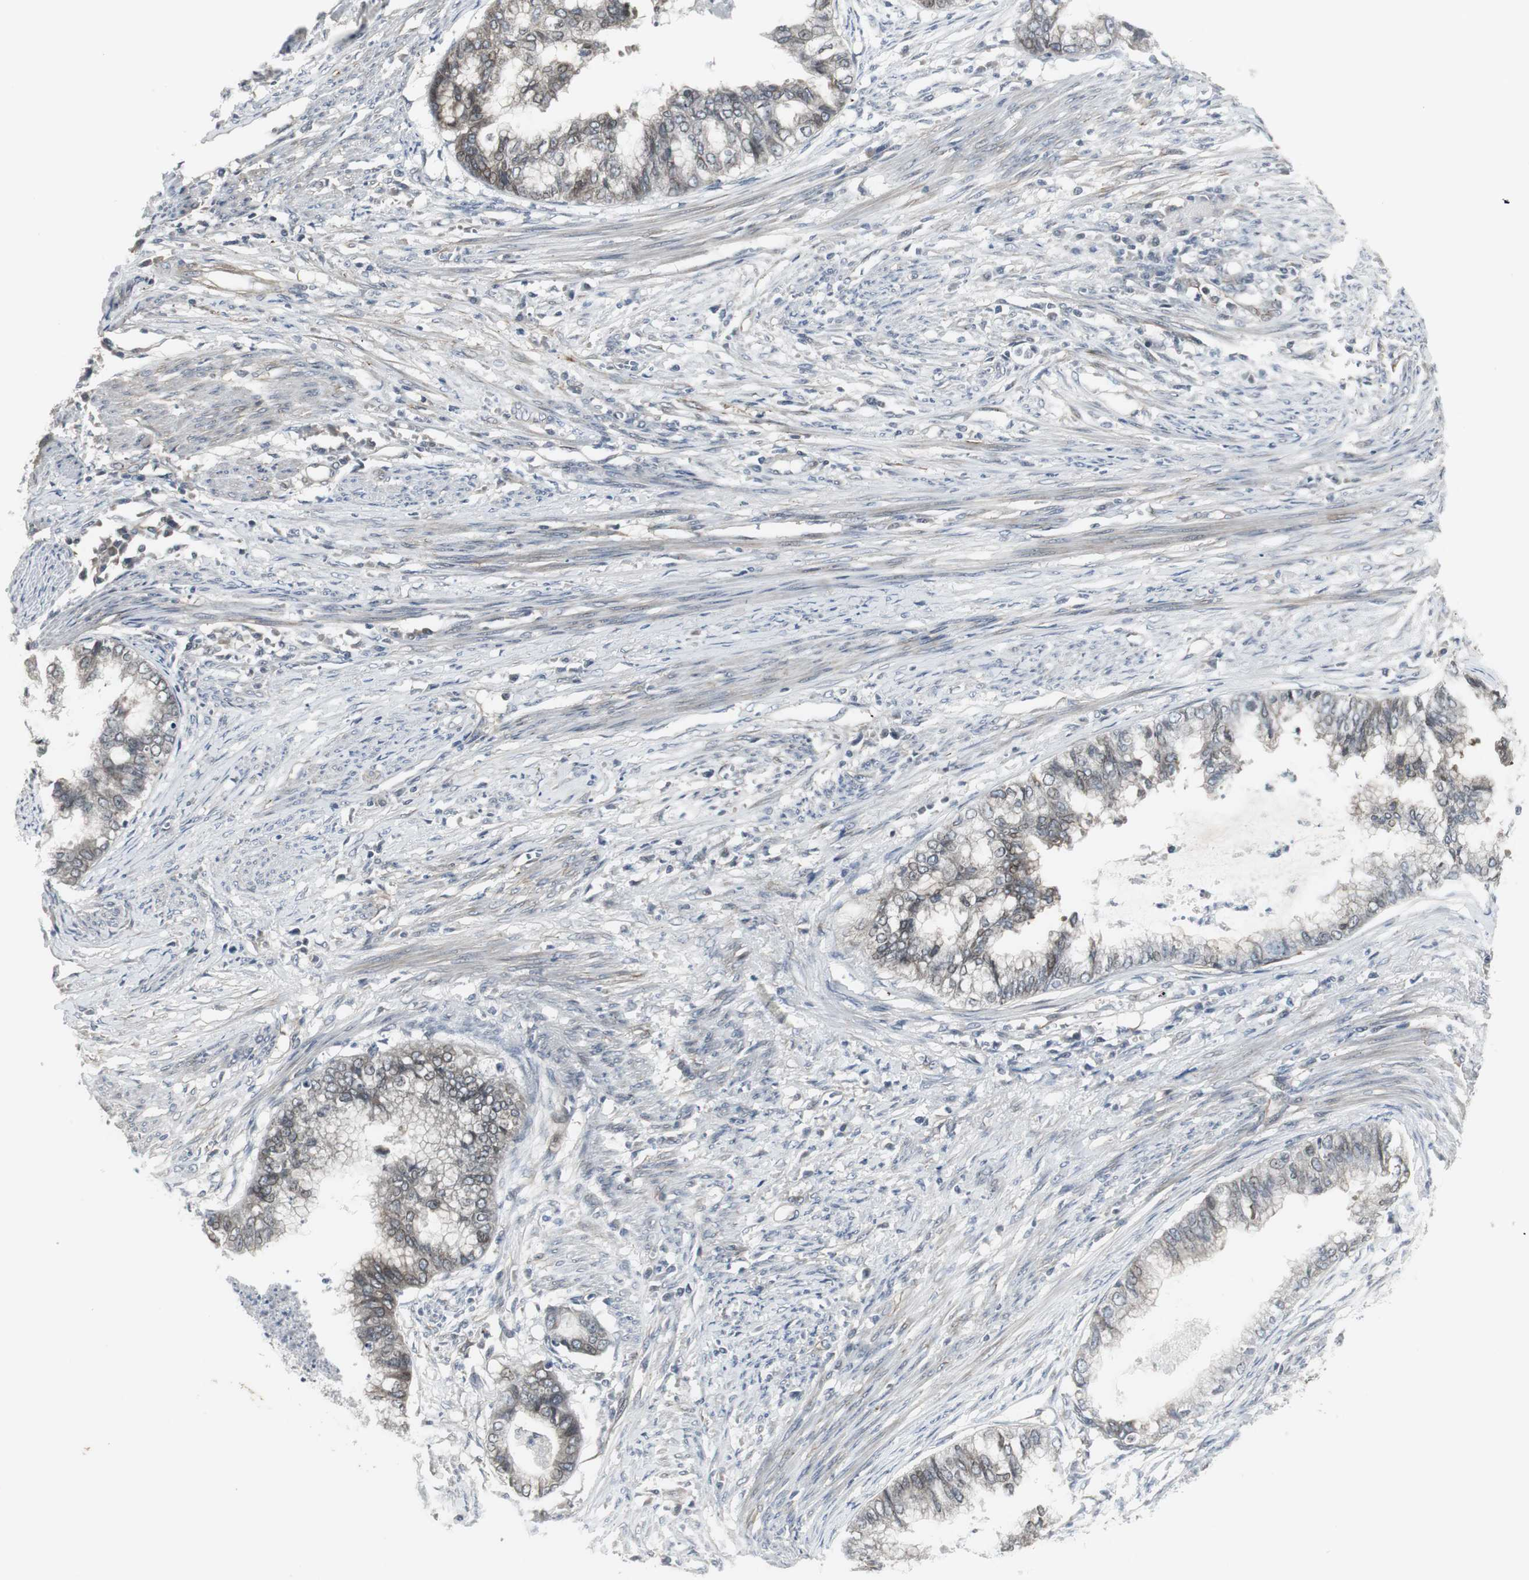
{"staining": {"intensity": "weak", "quantity": "<25%", "location": "cytoplasmic/membranous"}, "tissue": "endometrial cancer", "cell_type": "Tumor cells", "image_type": "cancer", "snomed": [{"axis": "morphology", "description": "Adenocarcinoma, NOS"}, {"axis": "topography", "description": "Endometrium"}], "caption": "This is an immunohistochemistry photomicrograph of human endometrial adenocarcinoma. There is no positivity in tumor cells.", "gene": "SCYL3", "patient": {"sex": "female", "age": 79}}